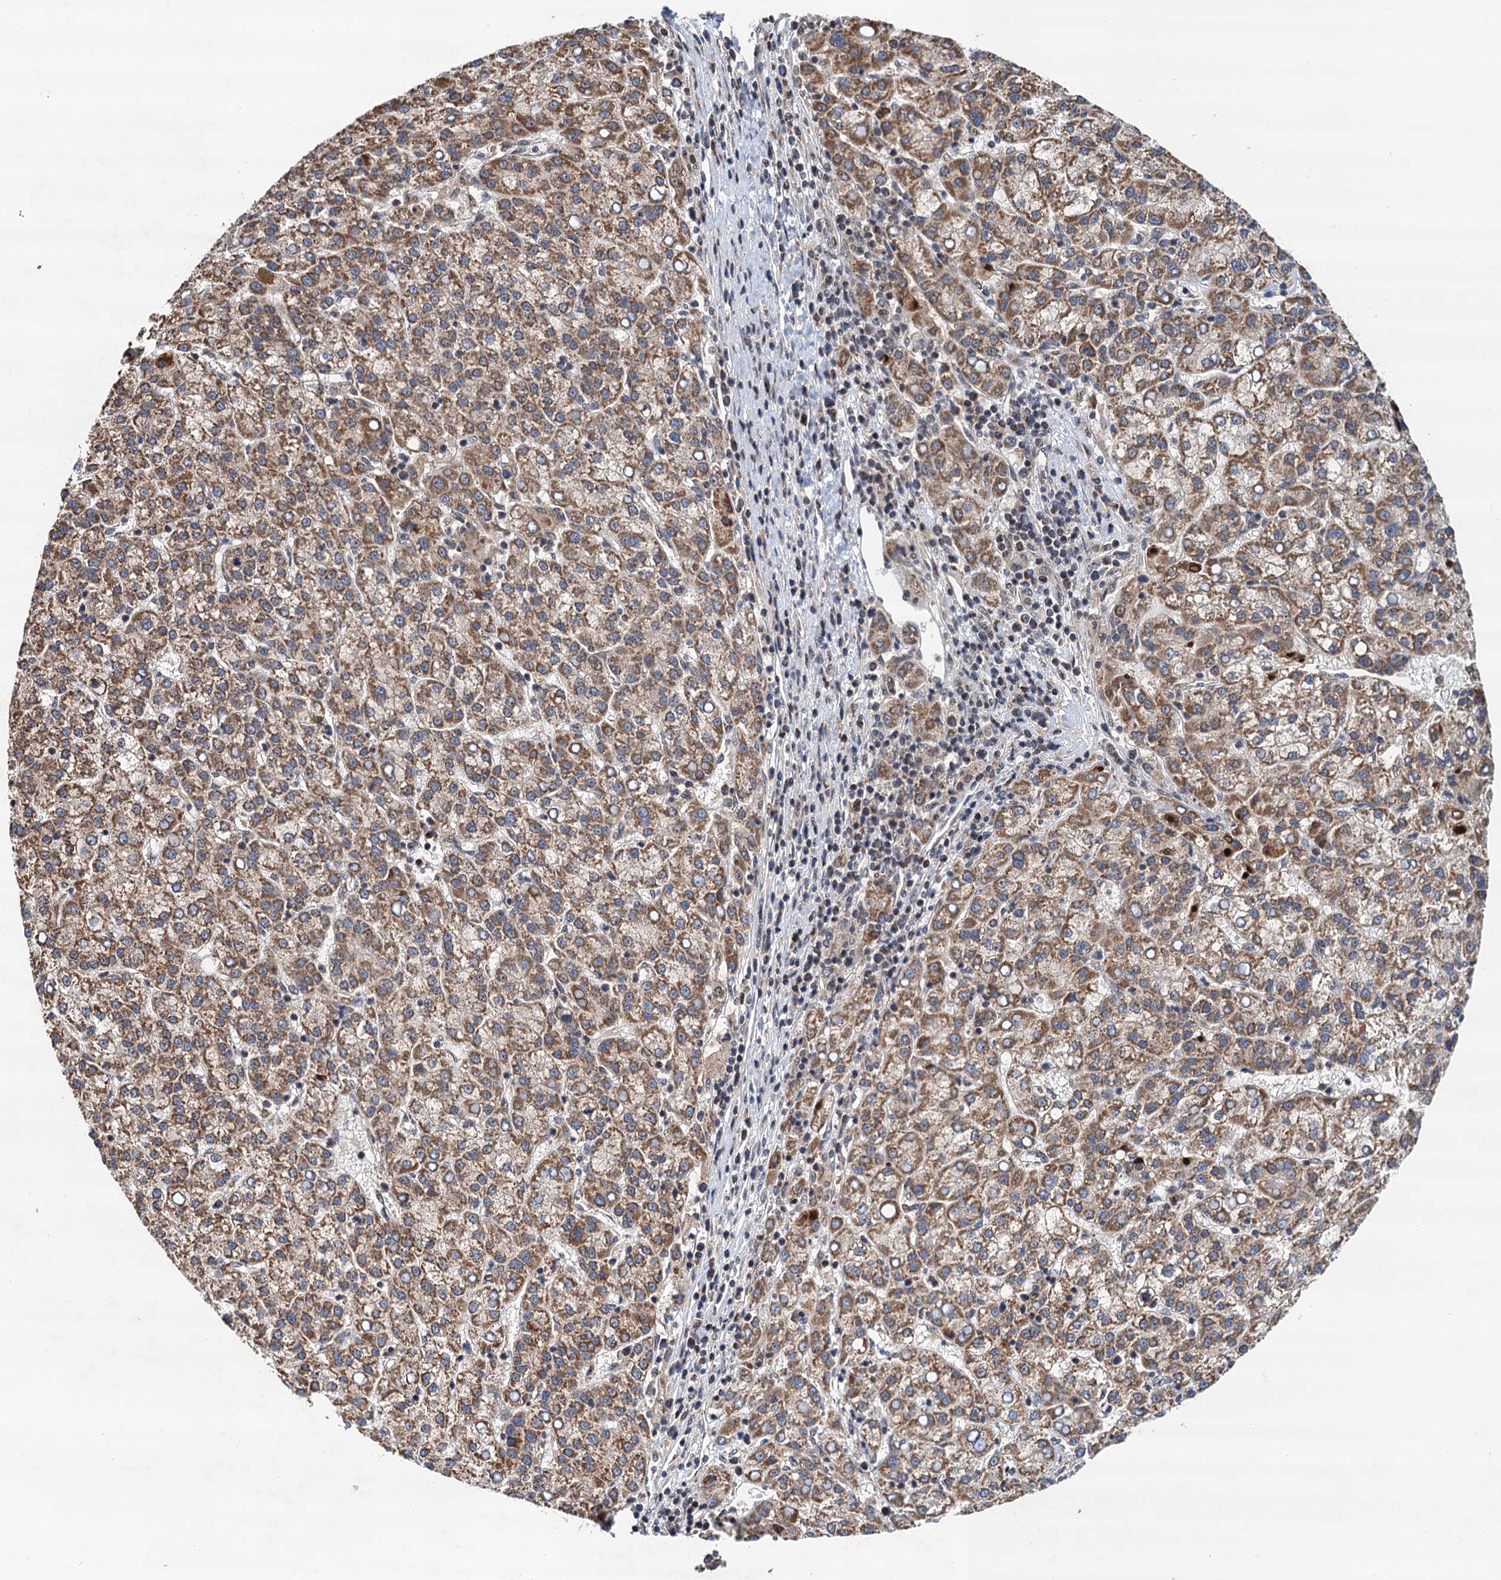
{"staining": {"intensity": "moderate", "quantity": ">75%", "location": "cytoplasmic/membranous"}, "tissue": "liver cancer", "cell_type": "Tumor cells", "image_type": "cancer", "snomed": [{"axis": "morphology", "description": "Carcinoma, Hepatocellular, NOS"}, {"axis": "topography", "description": "Liver"}], "caption": "About >75% of tumor cells in human liver cancer (hepatocellular carcinoma) show moderate cytoplasmic/membranous protein positivity as visualized by brown immunohistochemical staining.", "gene": "CMPK2", "patient": {"sex": "female", "age": 58}}